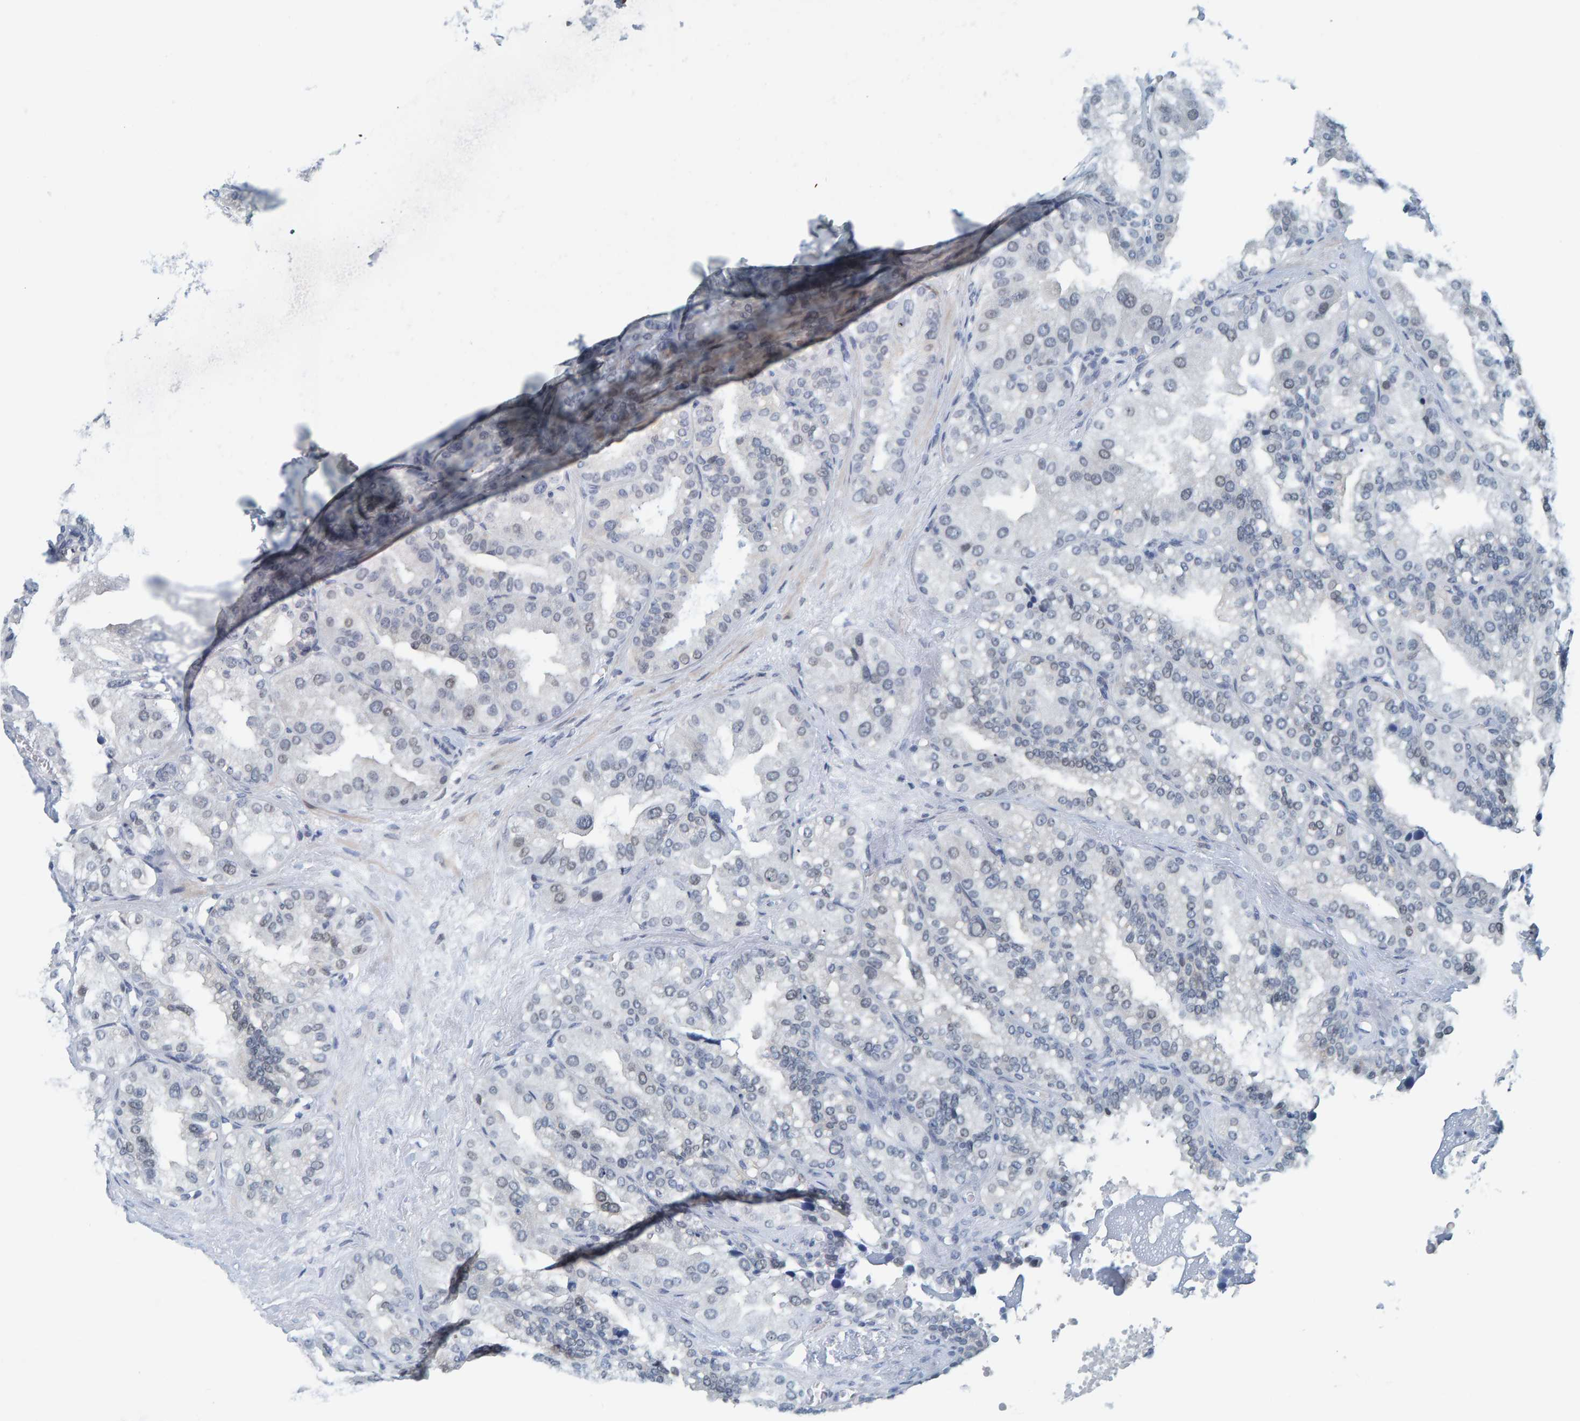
{"staining": {"intensity": "negative", "quantity": "none", "location": "none"}, "tissue": "seminal vesicle", "cell_type": "Glandular cells", "image_type": "normal", "snomed": [{"axis": "morphology", "description": "Normal tissue, NOS"}, {"axis": "topography", "description": "Prostate"}, {"axis": "topography", "description": "Seminal veicle"}], "caption": "Immunohistochemistry micrograph of unremarkable human seminal vesicle stained for a protein (brown), which shows no positivity in glandular cells.", "gene": "CNP", "patient": {"sex": "male", "age": 51}}